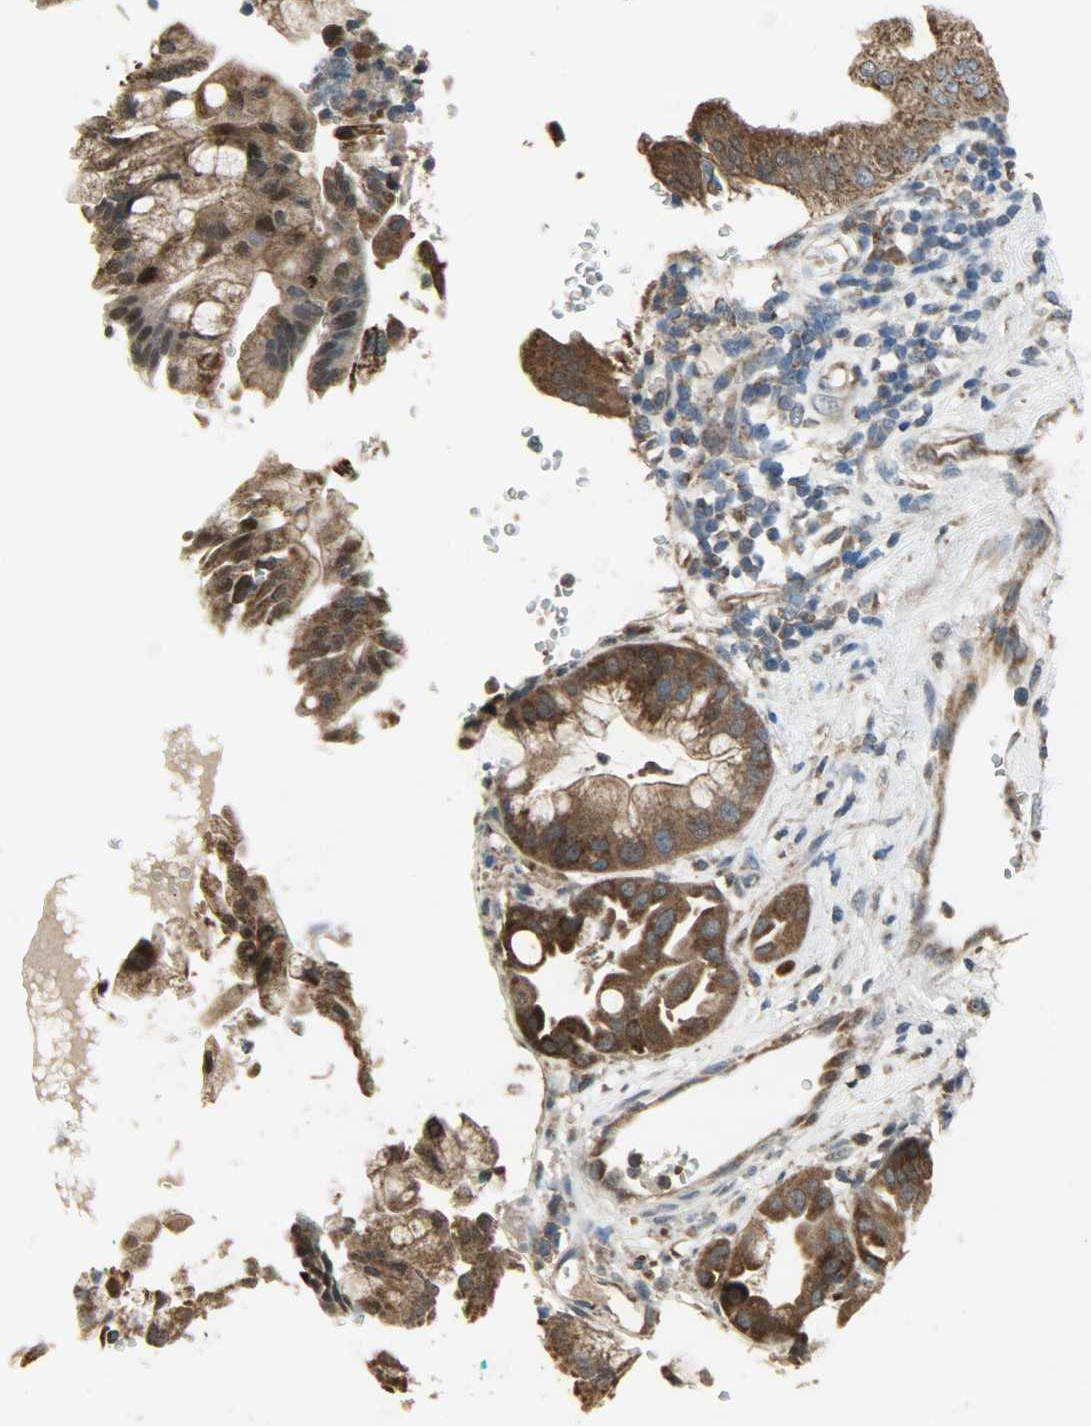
{"staining": {"intensity": "strong", "quantity": ">75%", "location": "cytoplasmic/membranous"}, "tissue": "pancreatic cancer", "cell_type": "Tumor cells", "image_type": "cancer", "snomed": [{"axis": "morphology", "description": "Adenocarcinoma, NOS"}, {"axis": "morphology", "description": "Adenocarcinoma, metastatic, NOS"}, {"axis": "topography", "description": "Lymph node"}, {"axis": "topography", "description": "Pancreas"}, {"axis": "topography", "description": "Duodenum"}], "caption": "DAB (3,3'-diaminobenzidine) immunohistochemical staining of pancreatic cancer (adenocarcinoma) shows strong cytoplasmic/membranous protein positivity in about >75% of tumor cells.", "gene": "AMT", "patient": {"sex": "female", "age": 64}}